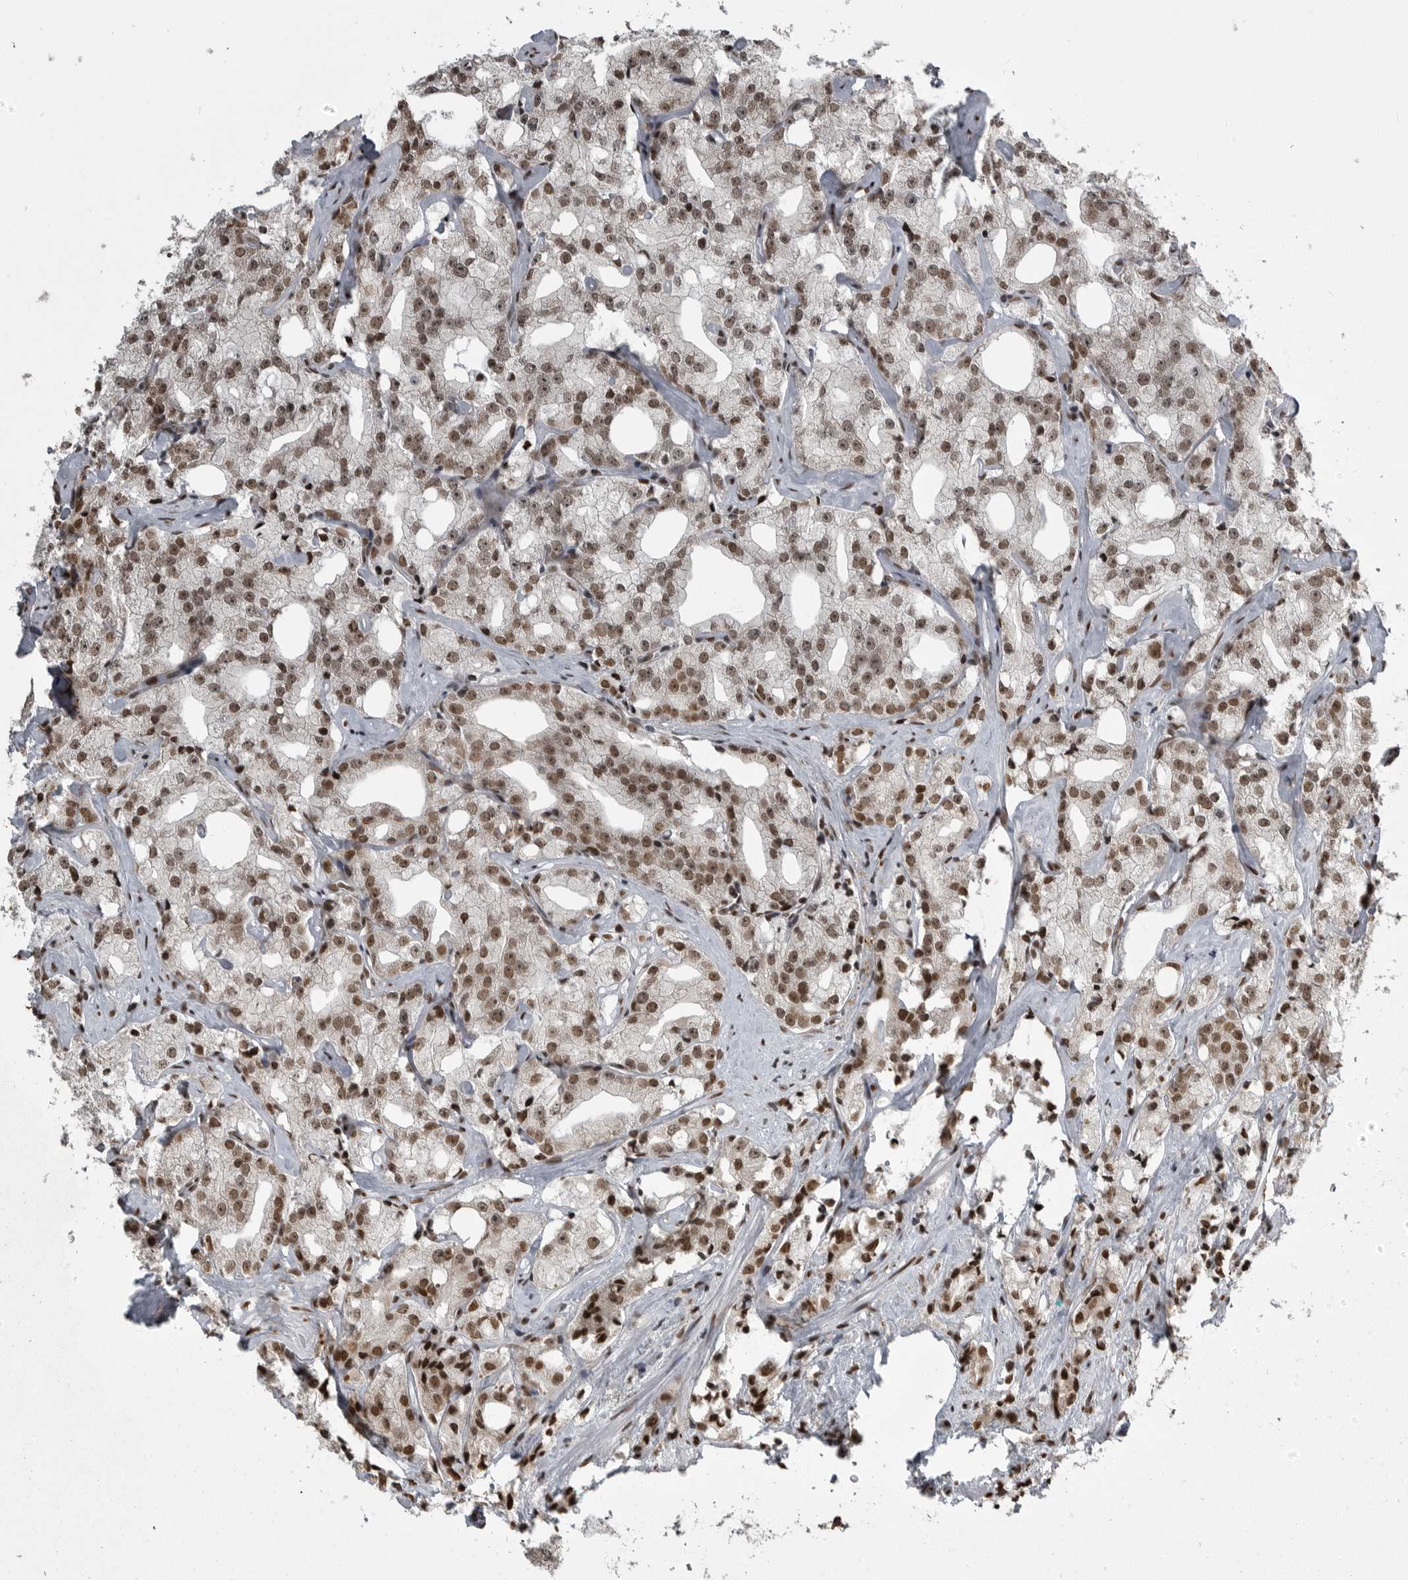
{"staining": {"intensity": "moderate", "quantity": ">75%", "location": "nuclear"}, "tissue": "prostate cancer", "cell_type": "Tumor cells", "image_type": "cancer", "snomed": [{"axis": "morphology", "description": "Adenocarcinoma, High grade"}, {"axis": "topography", "description": "Prostate"}], "caption": "High-magnification brightfield microscopy of adenocarcinoma (high-grade) (prostate) stained with DAB (brown) and counterstained with hematoxylin (blue). tumor cells exhibit moderate nuclear positivity is identified in approximately>75% of cells.", "gene": "YAF2", "patient": {"sex": "male", "age": 64}}